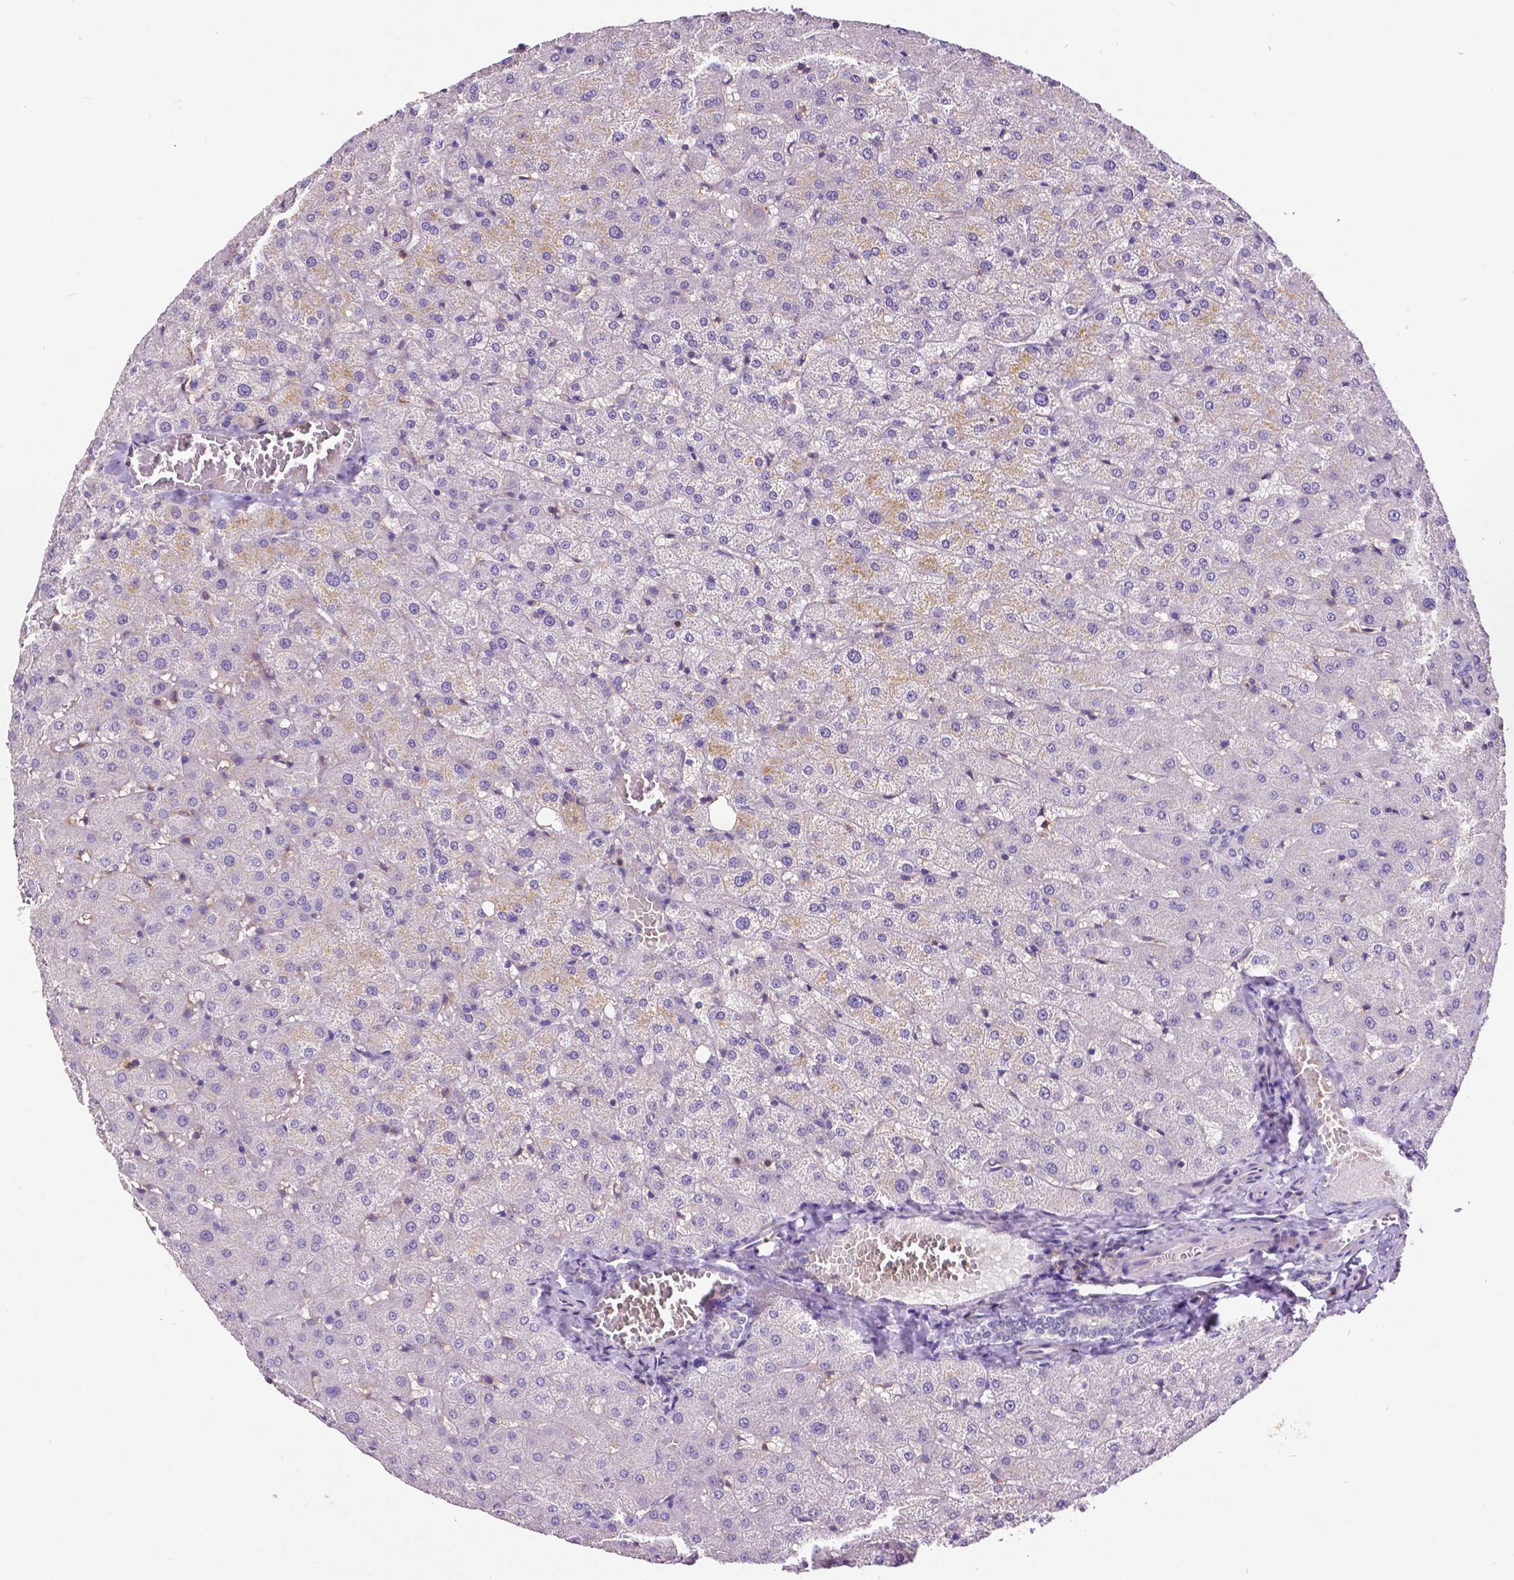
{"staining": {"intensity": "negative", "quantity": "none", "location": "none"}, "tissue": "liver", "cell_type": "Cholangiocytes", "image_type": "normal", "snomed": [{"axis": "morphology", "description": "Normal tissue, NOS"}, {"axis": "topography", "description": "Liver"}], "caption": "Immunohistochemical staining of benign human liver exhibits no significant expression in cholangiocytes.", "gene": "CD4", "patient": {"sex": "female", "age": 50}}